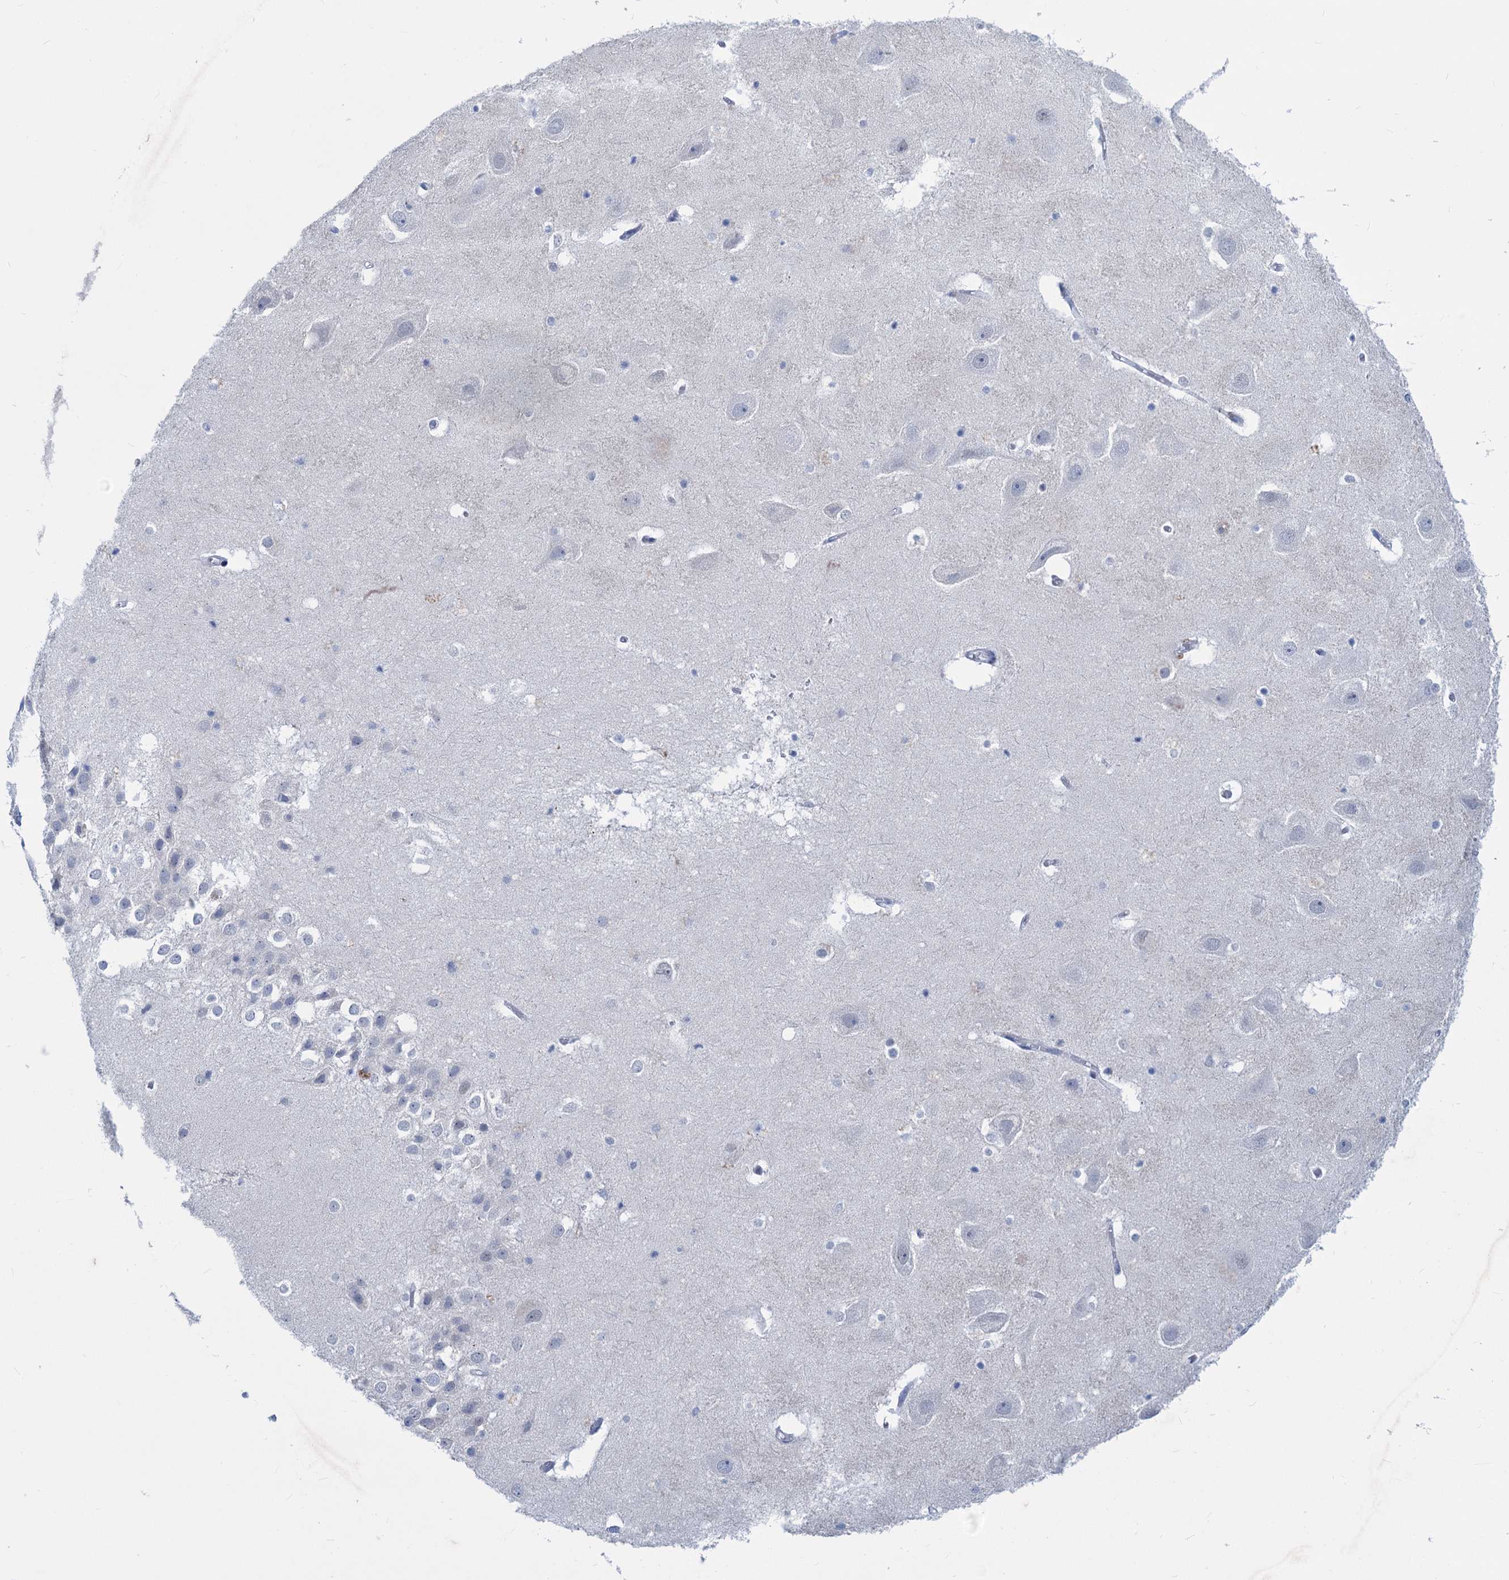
{"staining": {"intensity": "negative", "quantity": "none", "location": "none"}, "tissue": "hippocampus", "cell_type": "Glial cells", "image_type": "normal", "snomed": [{"axis": "morphology", "description": "Normal tissue, NOS"}, {"axis": "topography", "description": "Hippocampus"}], "caption": "The photomicrograph exhibits no staining of glial cells in normal hippocampus.", "gene": "NEU3", "patient": {"sex": "female", "age": 52}}